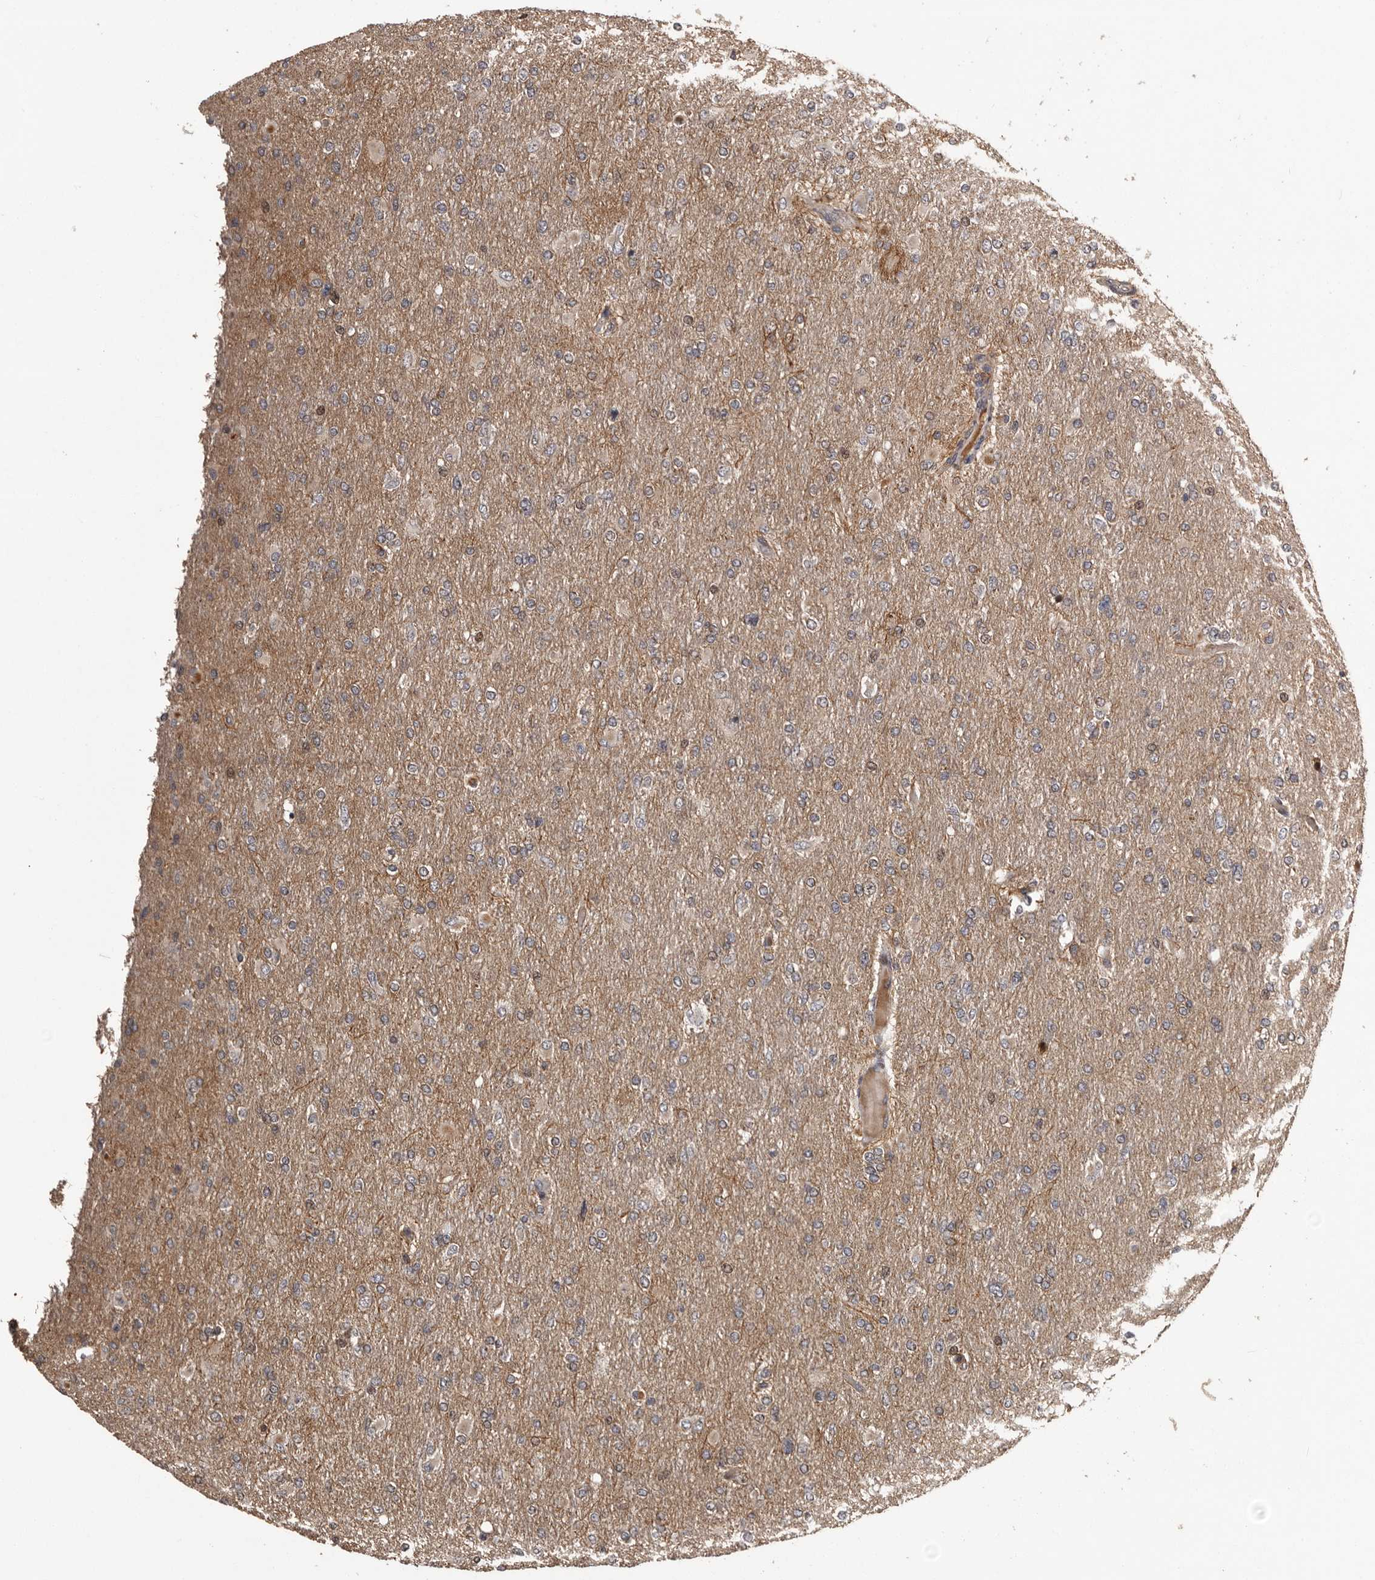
{"staining": {"intensity": "negative", "quantity": "none", "location": "none"}, "tissue": "glioma", "cell_type": "Tumor cells", "image_type": "cancer", "snomed": [{"axis": "morphology", "description": "Glioma, malignant, High grade"}, {"axis": "topography", "description": "Cerebral cortex"}], "caption": "A histopathology image of human malignant glioma (high-grade) is negative for staining in tumor cells.", "gene": "SERTAD4", "patient": {"sex": "female", "age": 36}}